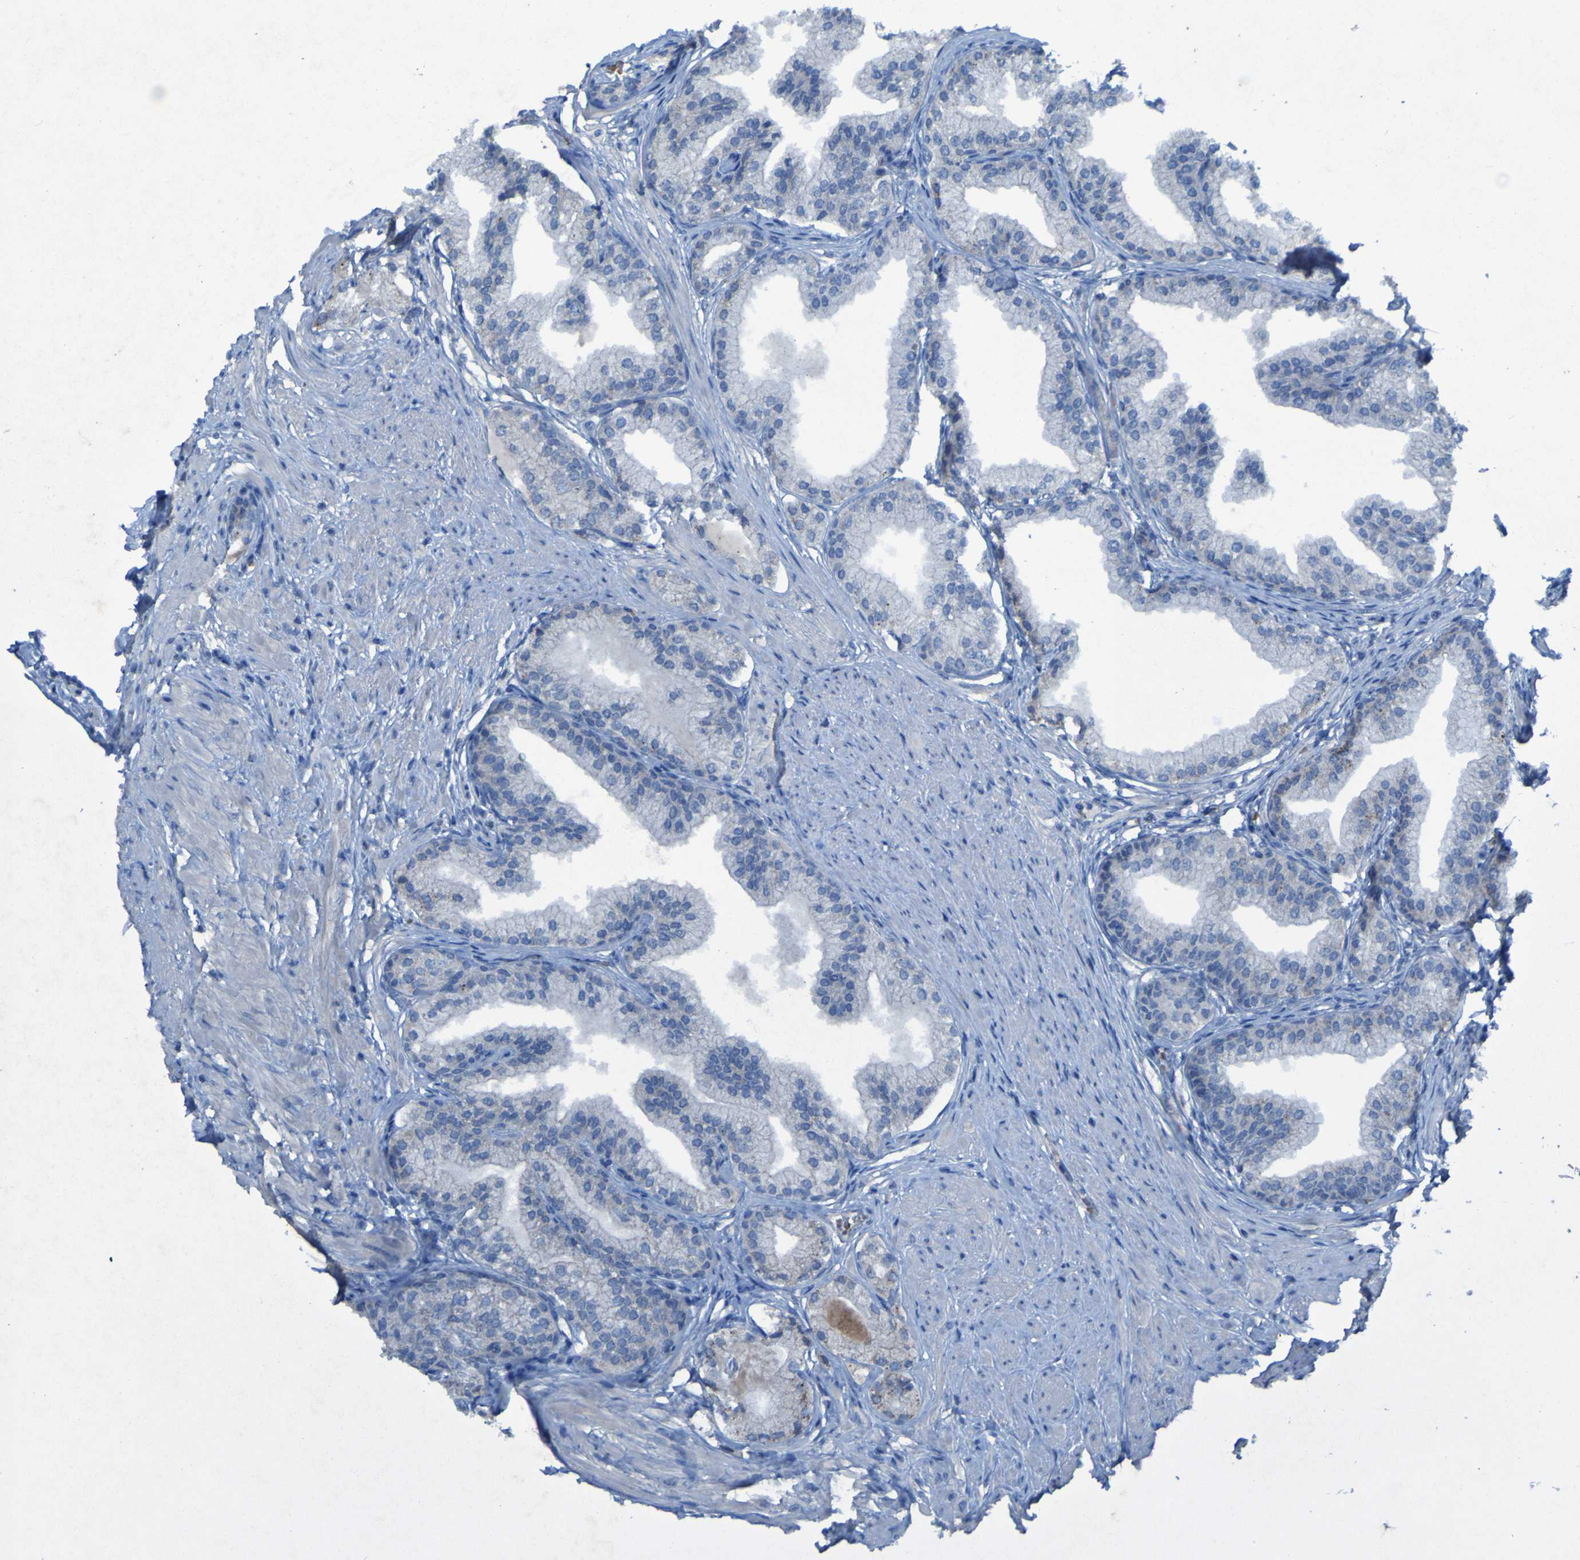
{"staining": {"intensity": "negative", "quantity": "none", "location": "none"}, "tissue": "prostate", "cell_type": "Glandular cells", "image_type": "normal", "snomed": [{"axis": "morphology", "description": "Normal tissue, NOS"}, {"axis": "morphology", "description": "Urothelial carcinoma, Low grade"}, {"axis": "topography", "description": "Urinary bladder"}, {"axis": "topography", "description": "Prostate"}], "caption": "Immunohistochemical staining of benign human prostate reveals no significant positivity in glandular cells. The staining is performed using DAB brown chromogen with nuclei counter-stained in using hematoxylin.", "gene": "SGK2", "patient": {"sex": "male", "age": 60}}